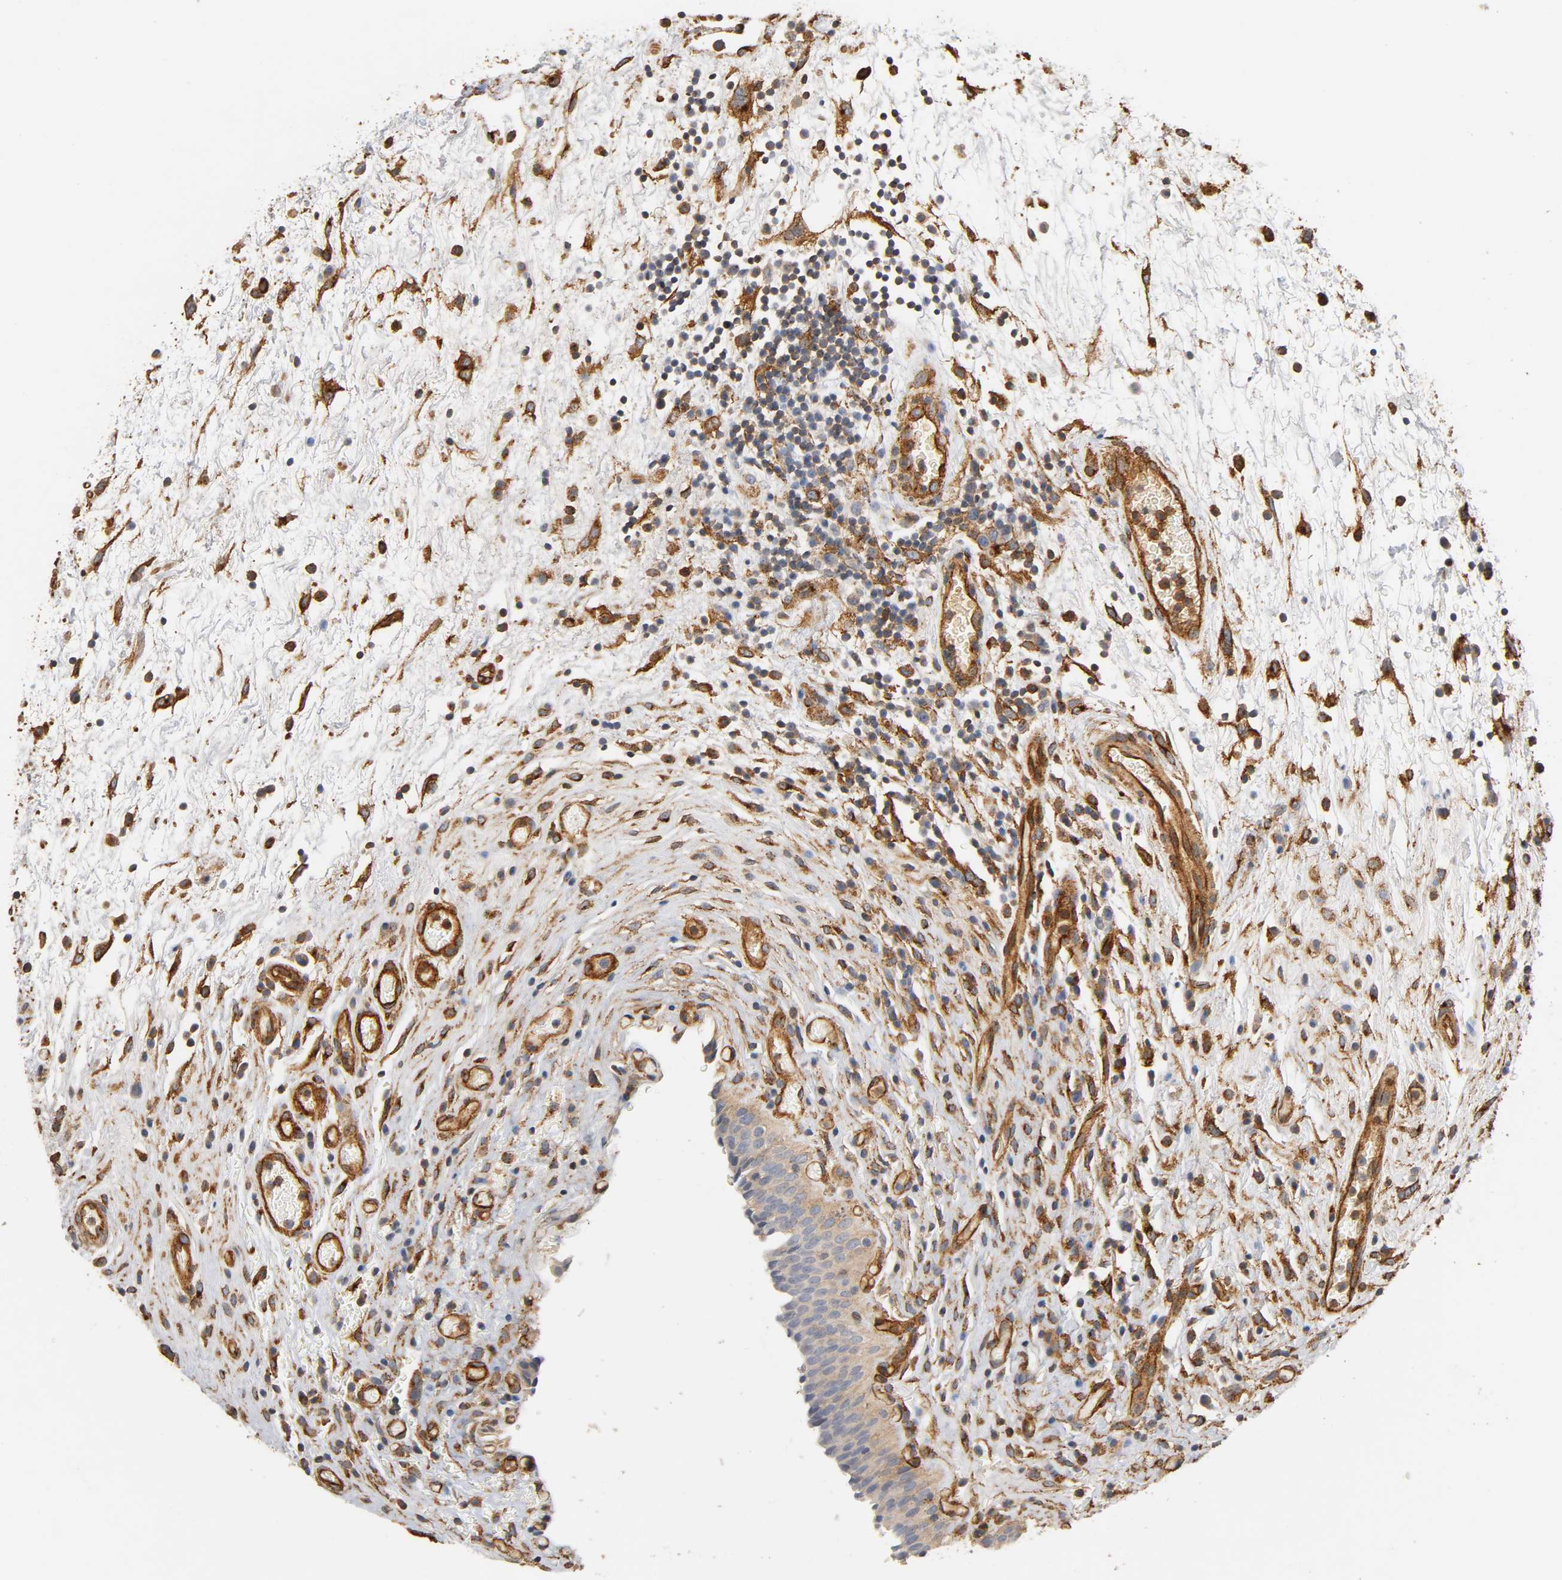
{"staining": {"intensity": "negative", "quantity": "none", "location": "none"}, "tissue": "urinary bladder", "cell_type": "Urothelial cells", "image_type": "normal", "snomed": [{"axis": "morphology", "description": "Normal tissue, NOS"}, {"axis": "topography", "description": "Urinary bladder"}], "caption": "The immunohistochemistry photomicrograph has no significant expression in urothelial cells of urinary bladder. The staining was performed using DAB to visualize the protein expression in brown, while the nuclei were stained in blue with hematoxylin (Magnification: 20x).", "gene": "IFITM2", "patient": {"sex": "male", "age": 51}}